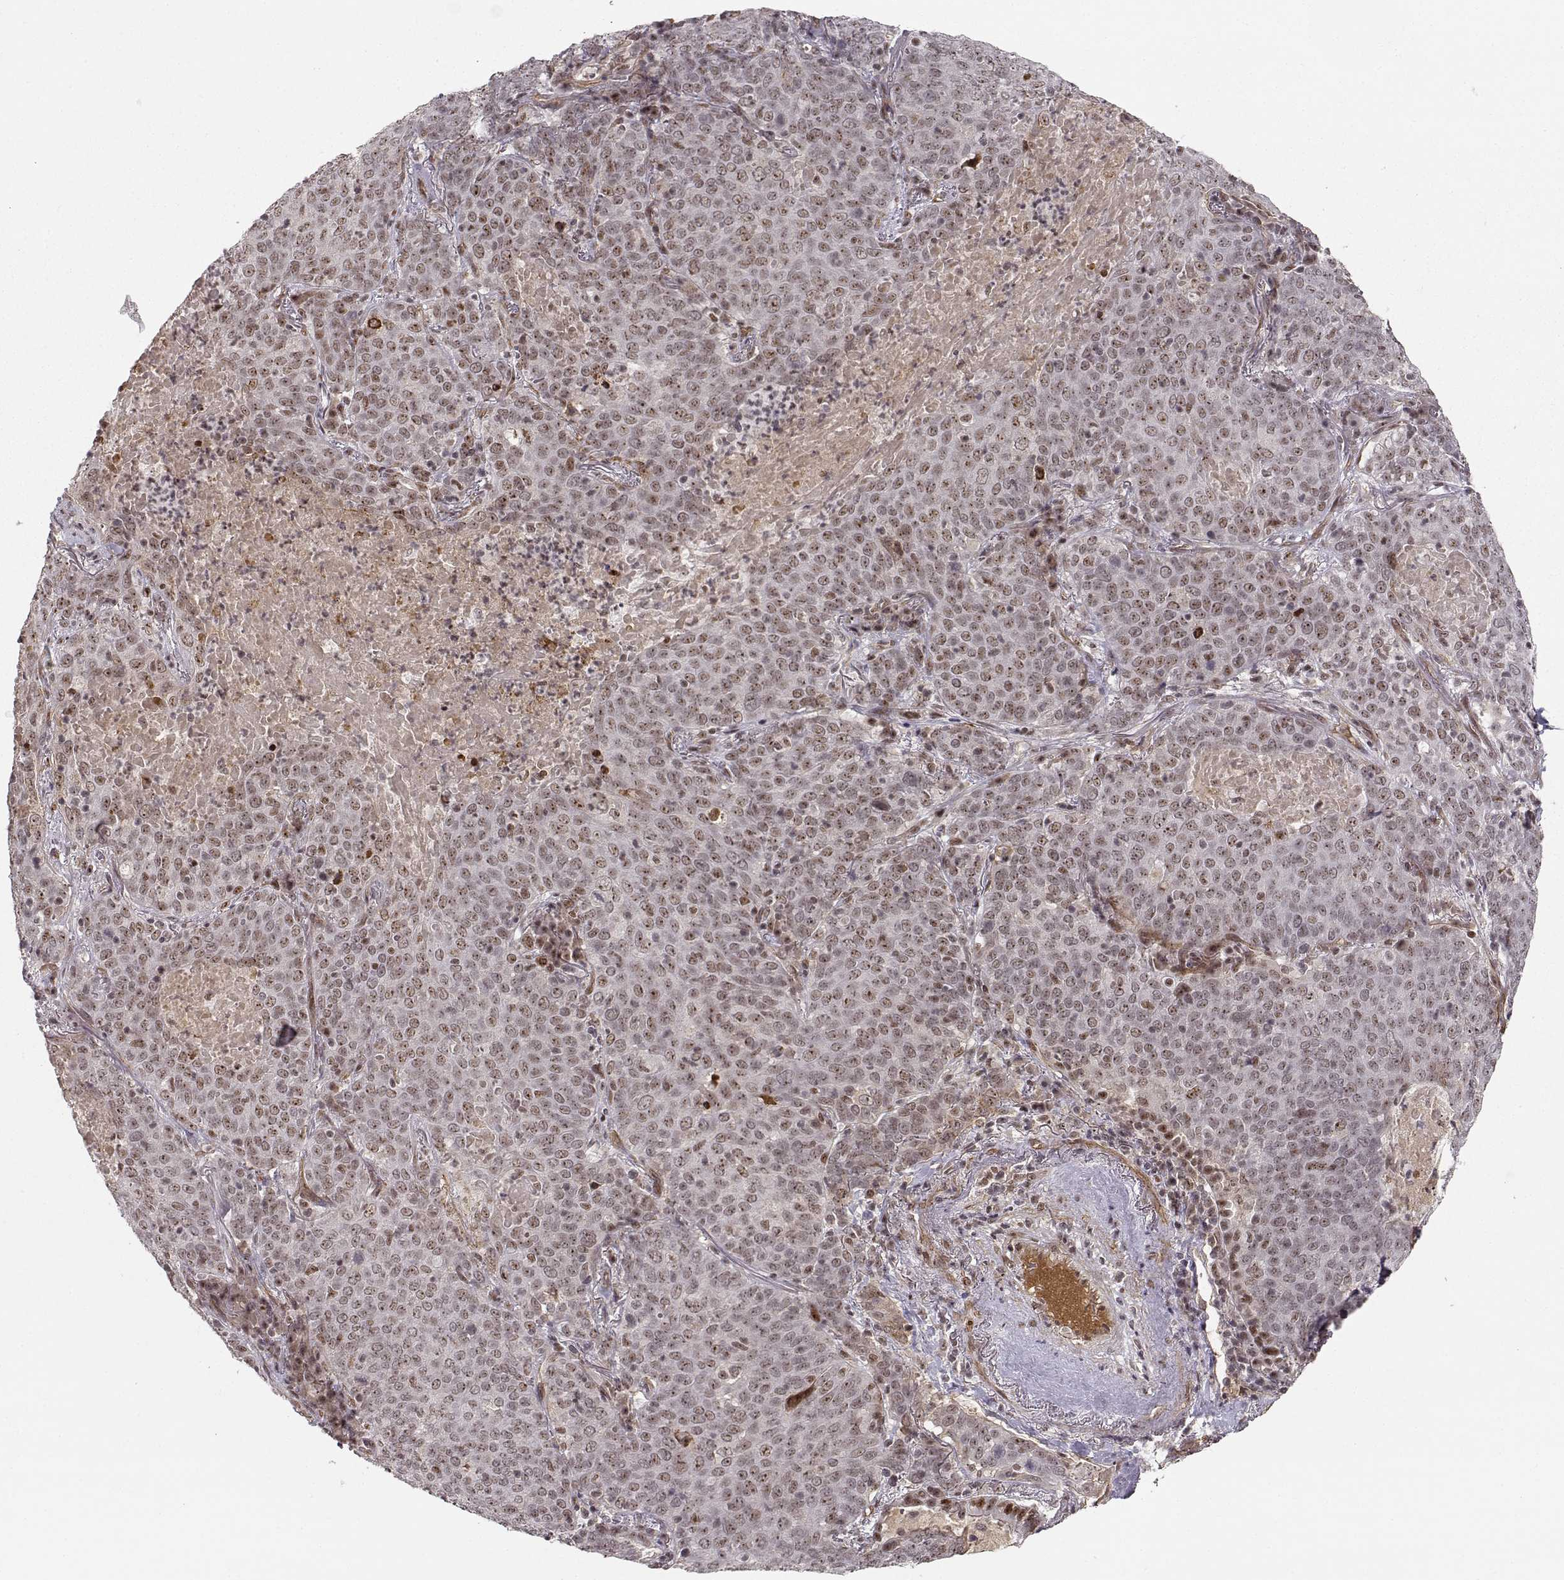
{"staining": {"intensity": "weak", "quantity": ">75%", "location": "nuclear"}, "tissue": "lung cancer", "cell_type": "Tumor cells", "image_type": "cancer", "snomed": [{"axis": "morphology", "description": "Squamous cell carcinoma, NOS"}, {"axis": "topography", "description": "Lung"}], "caption": "Squamous cell carcinoma (lung) stained for a protein shows weak nuclear positivity in tumor cells.", "gene": "CIR1", "patient": {"sex": "male", "age": 82}}